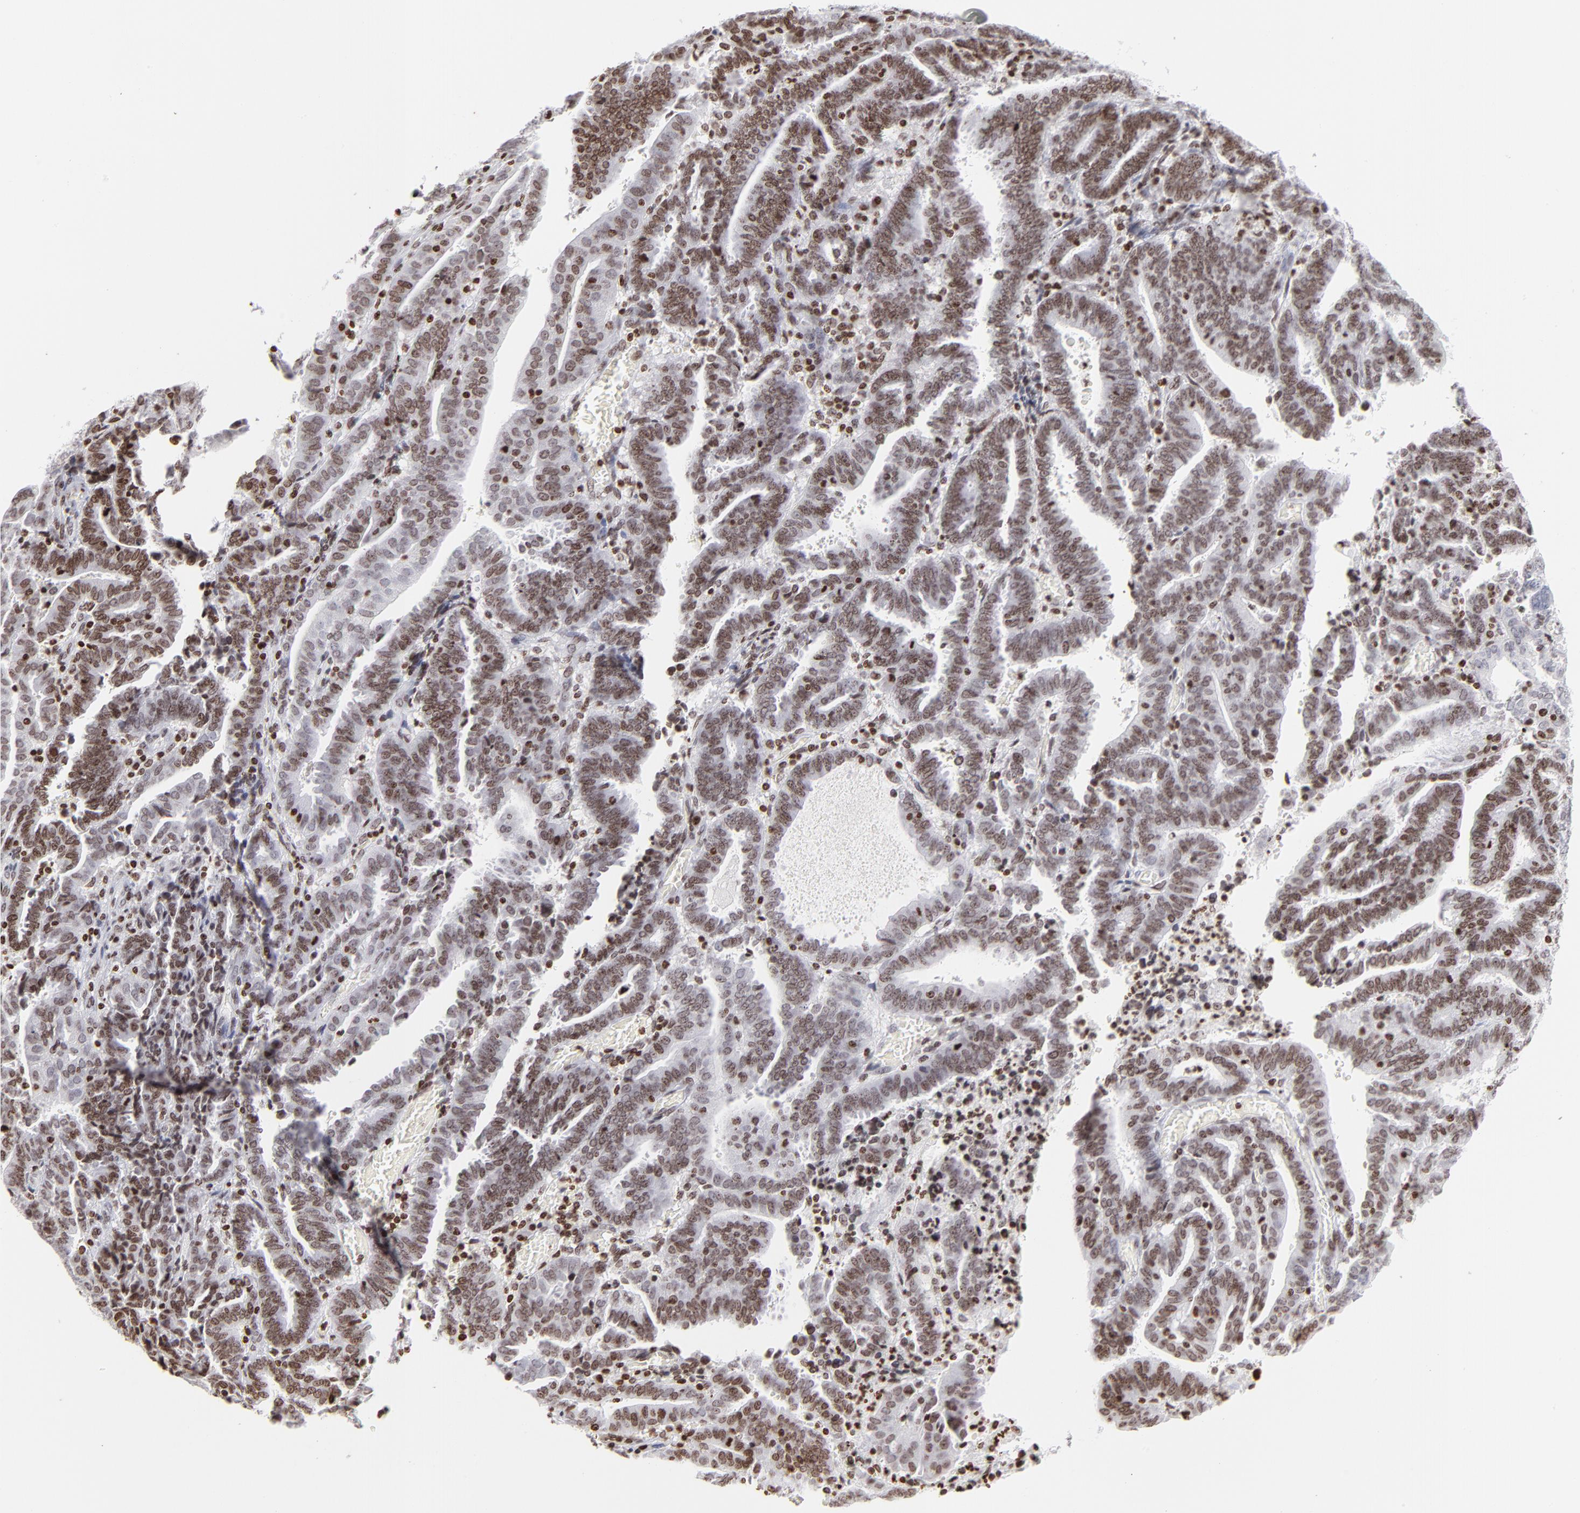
{"staining": {"intensity": "moderate", "quantity": ">75%", "location": "nuclear"}, "tissue": "endometrial cancer", "cell_type": "Tumor cells", "image_type": "cancer", "snomed": [{"axis": "morphology", "description": "Adenocarcinoma, NOS"}, {"axis": "topography", "description": "Uterus"}], "caption": "Immunohistochemistry (IHC) (DAB (3,3'-diaminobenzidine)) staining of human adenocarcinoma (endometrial) displays moderate nuclear protein staining in about >75% of tumor cells. The protein is stained brown, and the nuclei are stained in blue (DAB (3,3'-diaminobenzidine) IHC with brightfield microscopy, high magnification).", "gene": "RTL4", "patient": {"sex": "female", "age": 83}}